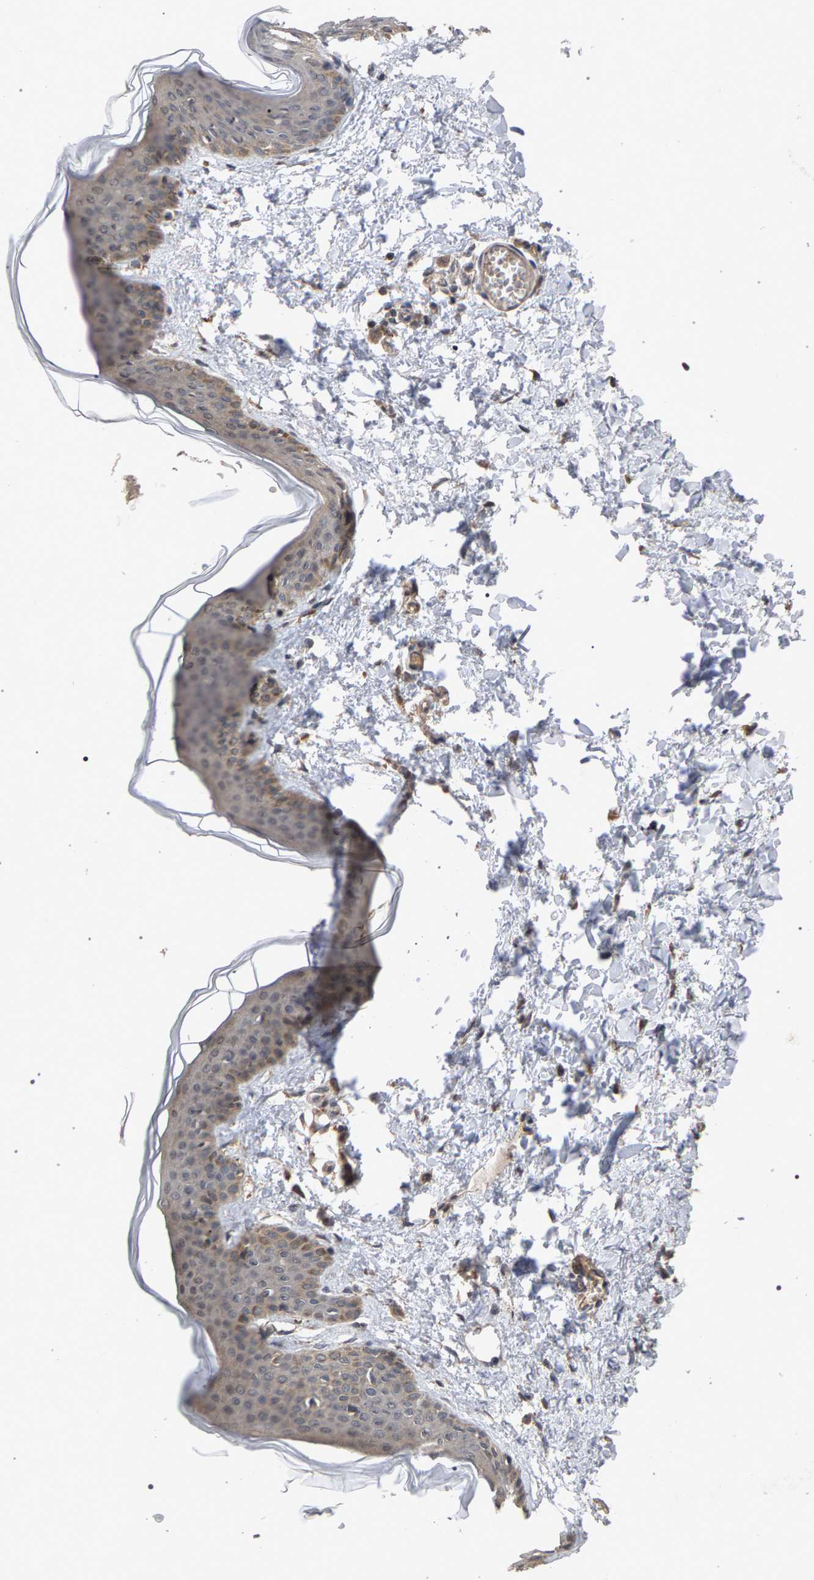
{"staining": {"intensity": "moderate", "quantity": ">75%", "location": "cytoplasmic/membranous"}, "tissue": "skin", "cell_type": "Fibroblasts", "image_type": "normal", "snomed": [{"axis": "morphology", "description": "Normal tissue, NOS"}, {"axis": "topography", "description": "Skin"}], "caption": "Immunohistochemical staining of benign skin demonstrates >75% levels of moderate cytoplasmic/membranous protein positivity in about >75% of fibroblasts. (IHC, brightfield microscopy, high magnification).", "gene": "SLC4A4", "patient": {"sex": "female", "age": 17}}